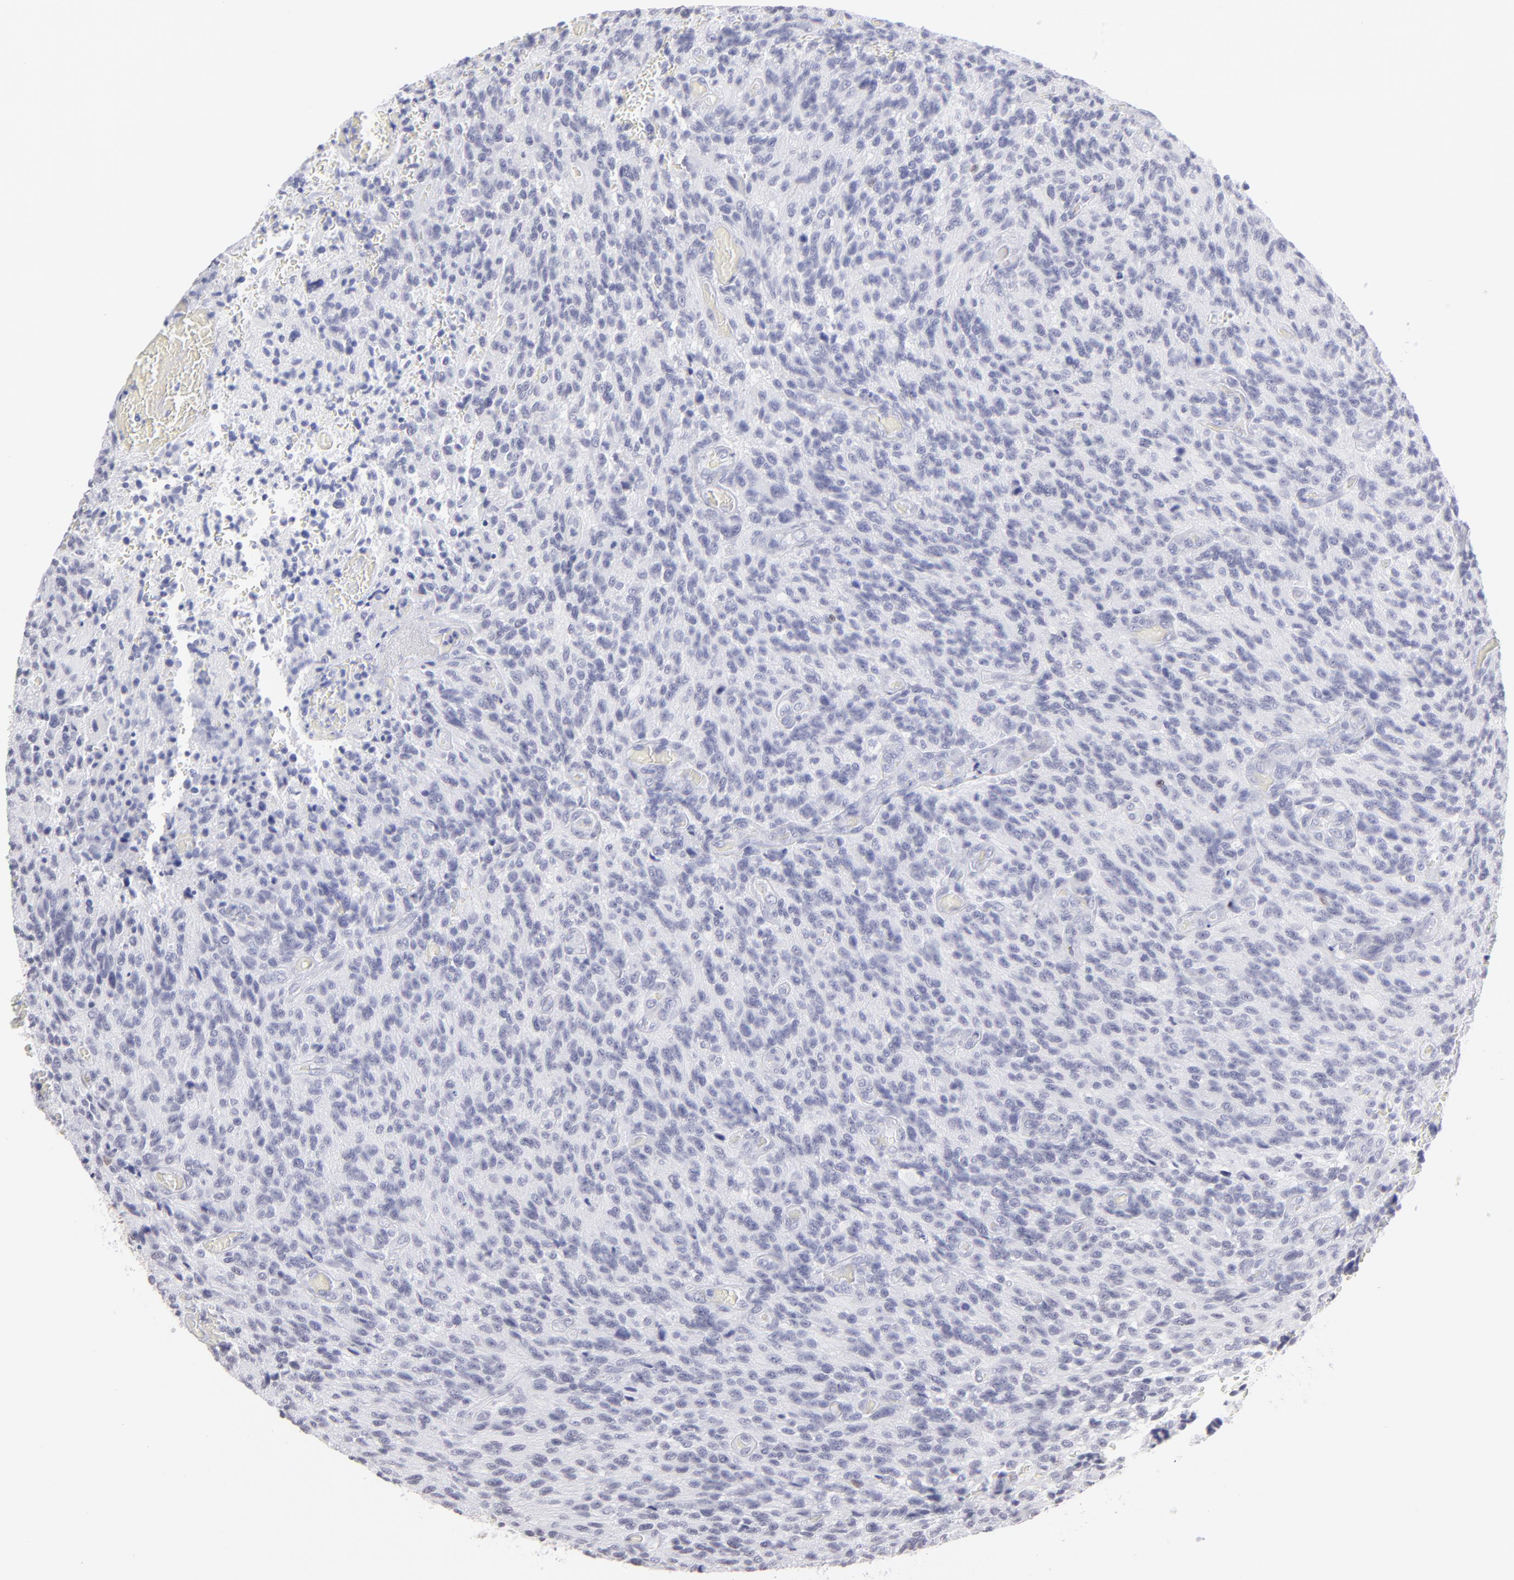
{"staining": {"intensity": "negative", "quantity": "none", "location": "none"}, "tissue": "glioma", "cell_type": "Tumor cells", "image_type": "cancer", "snomed": [{"axis": "morphology", "description": "Normal tissue, NOS"}, {"axis": "morphology", "description": "Glioma, malignant, High grade"}, {"axis": "topography", "description": "Cerebral cortex"}], "caption": "A histopathology image of glioma stained for a protein demonstrates no brown staining in tumor cells.", "gene": "ALDOB", "patient": {"sex": "male", "age": 56}}